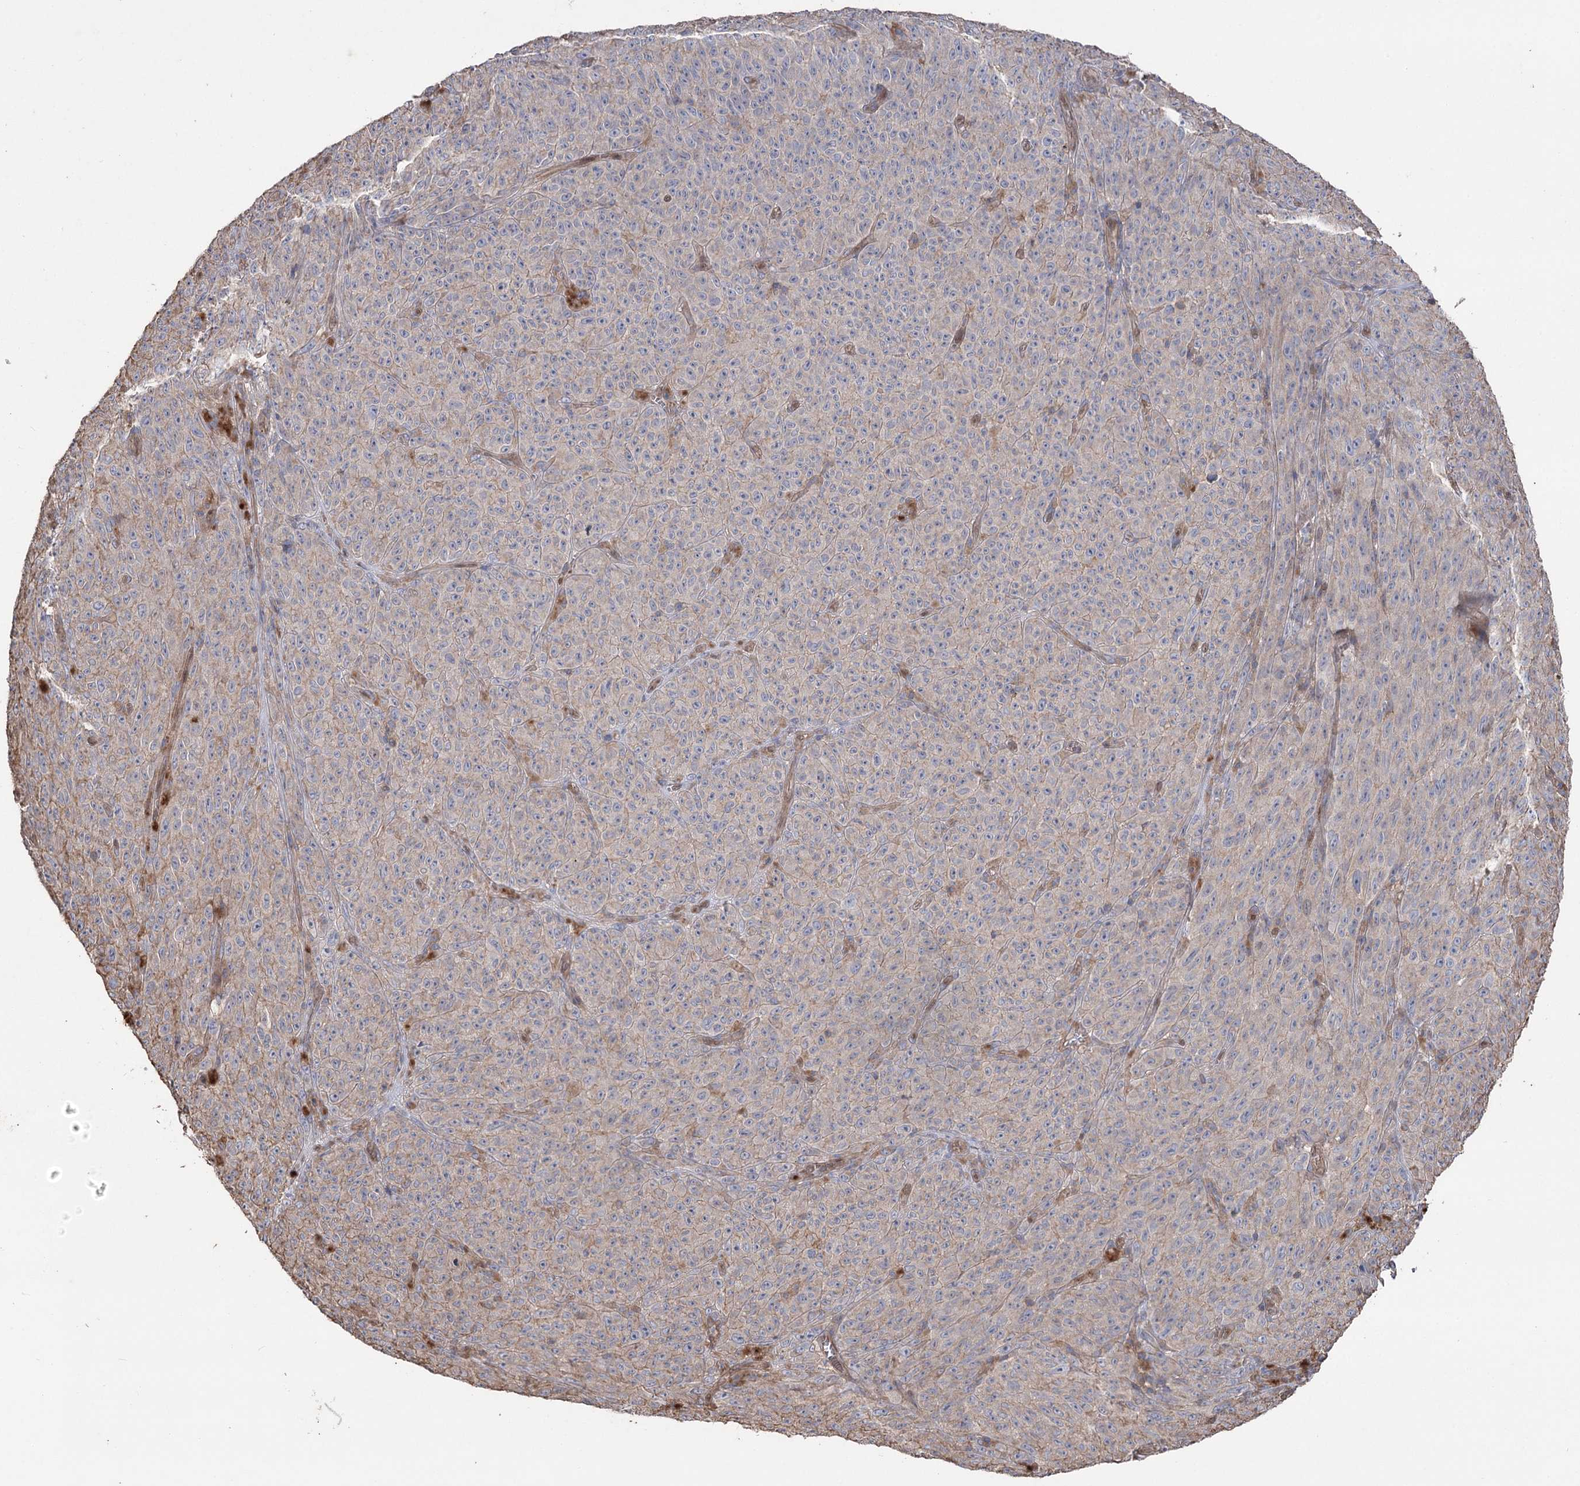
{"staining": {"intensity": "negative", "quantity": "none", "location": "none"}, "tissue": "melanoma", "cell_type": "Tumor cells", "image_type": "cancer", "snomed": [{"axis": "morphology", "description": "Malignant melanoma, NOS"}, {"axis": "topography", "description": "Skin"}], "caption": "Immunohistochemistry (IHC) image of neoplastic tissue: malignant melanoma stained with DAB (3,3'-diaminobenzidine) exhibits no significant protein expression in tumor cells.", "gene": "FAM13B", "patient": {"sex": "female", "age": 82}}